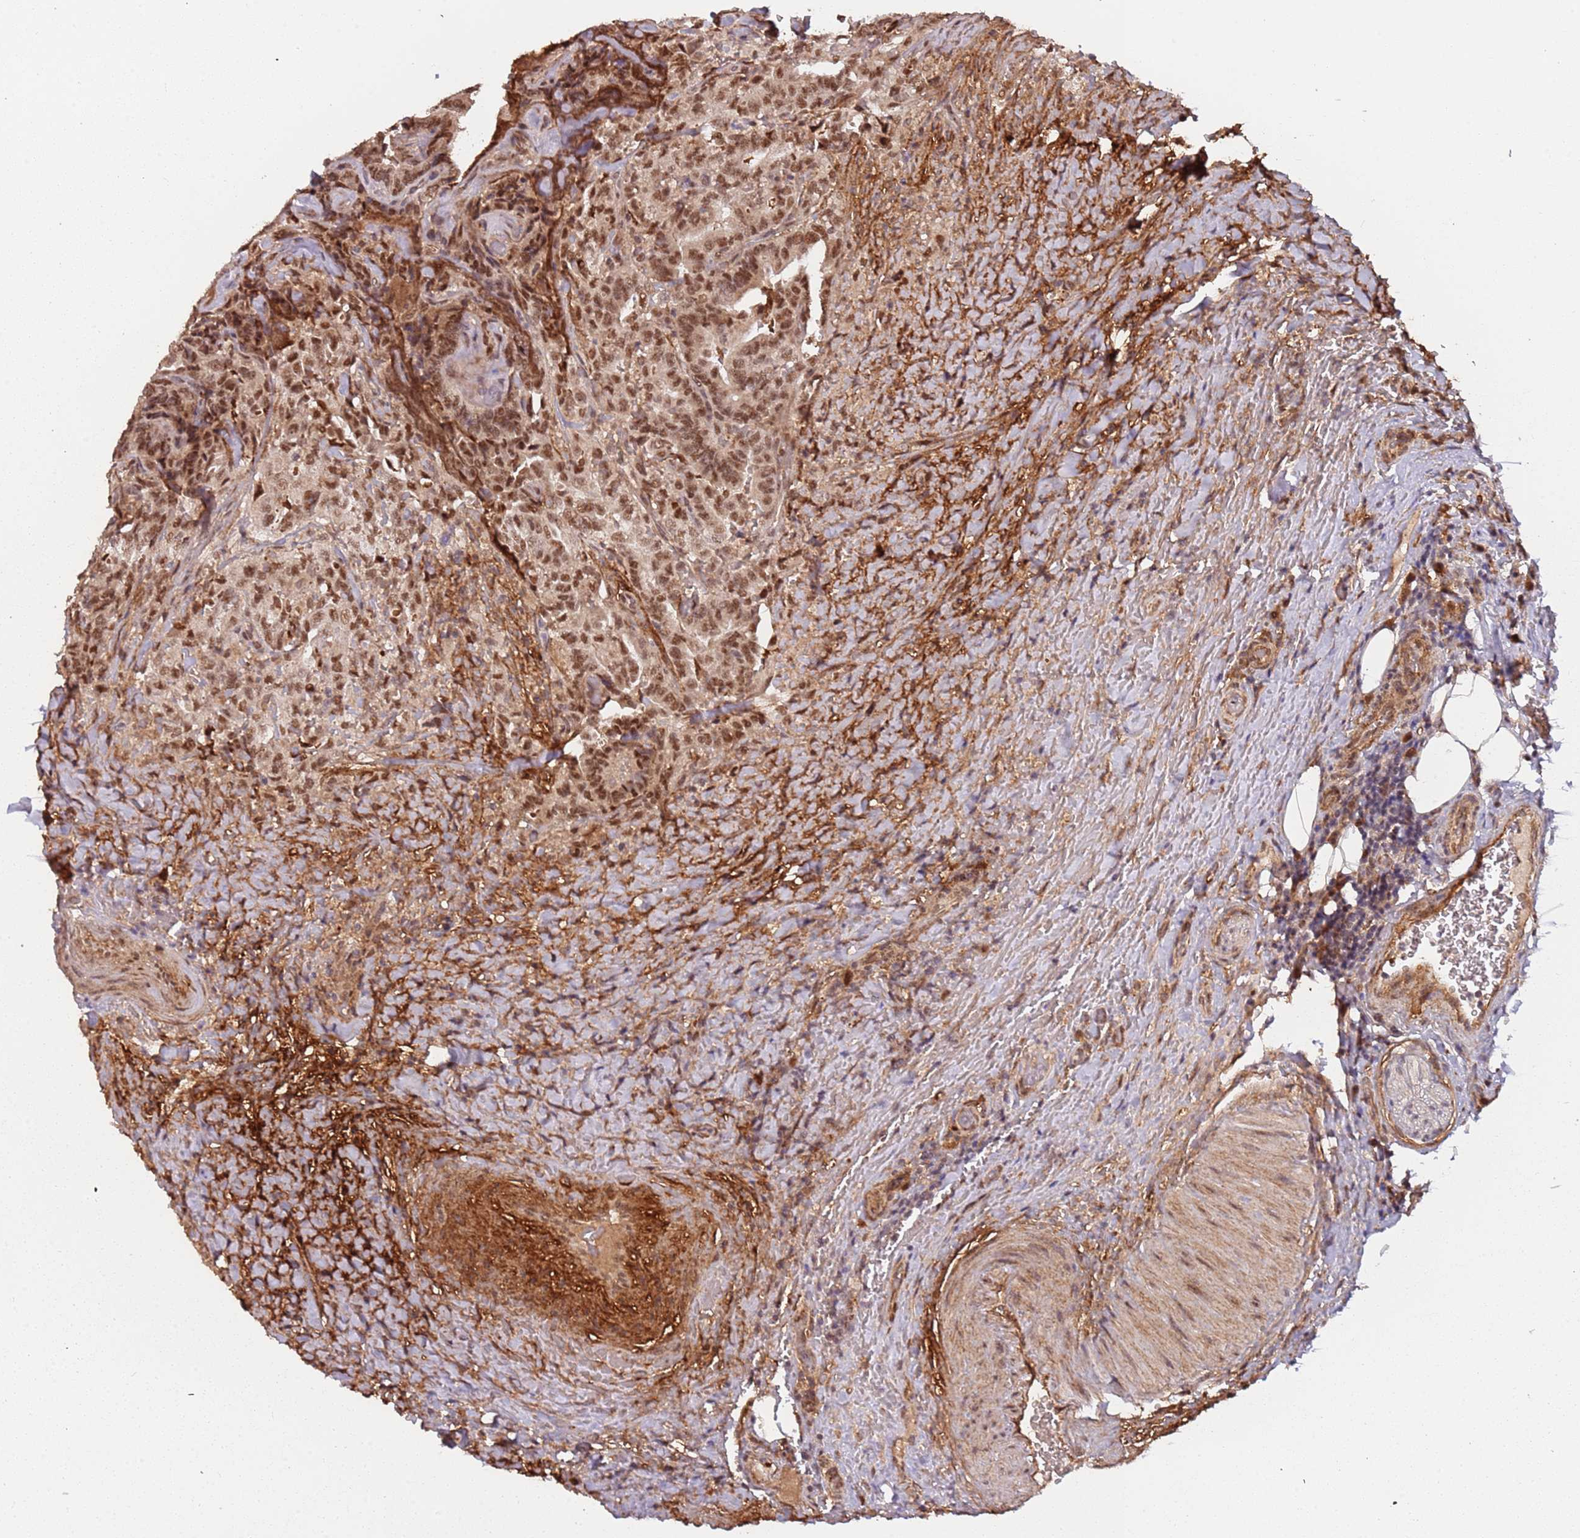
{"staining": {"intensity": "moderate", "quantity": ">75%", "location": "nuclear"}, "tissue": "thyroid cancer", "cell_type": "Tumor cells", "image_type": "cancer", "snomed": [{"axis": "morphology", "description": "Papillary adenocarcinoma, NOS"}, {"axis": "topography", "description": "Thyroid gland"}], "caption": "Human thyroid cancer stained for a protein (brown) shows moderate nuclear positive positivity in about >75% of tumor cells.", "gene": "POLR3H", "patient": {"sex": "male", "age": 61}}